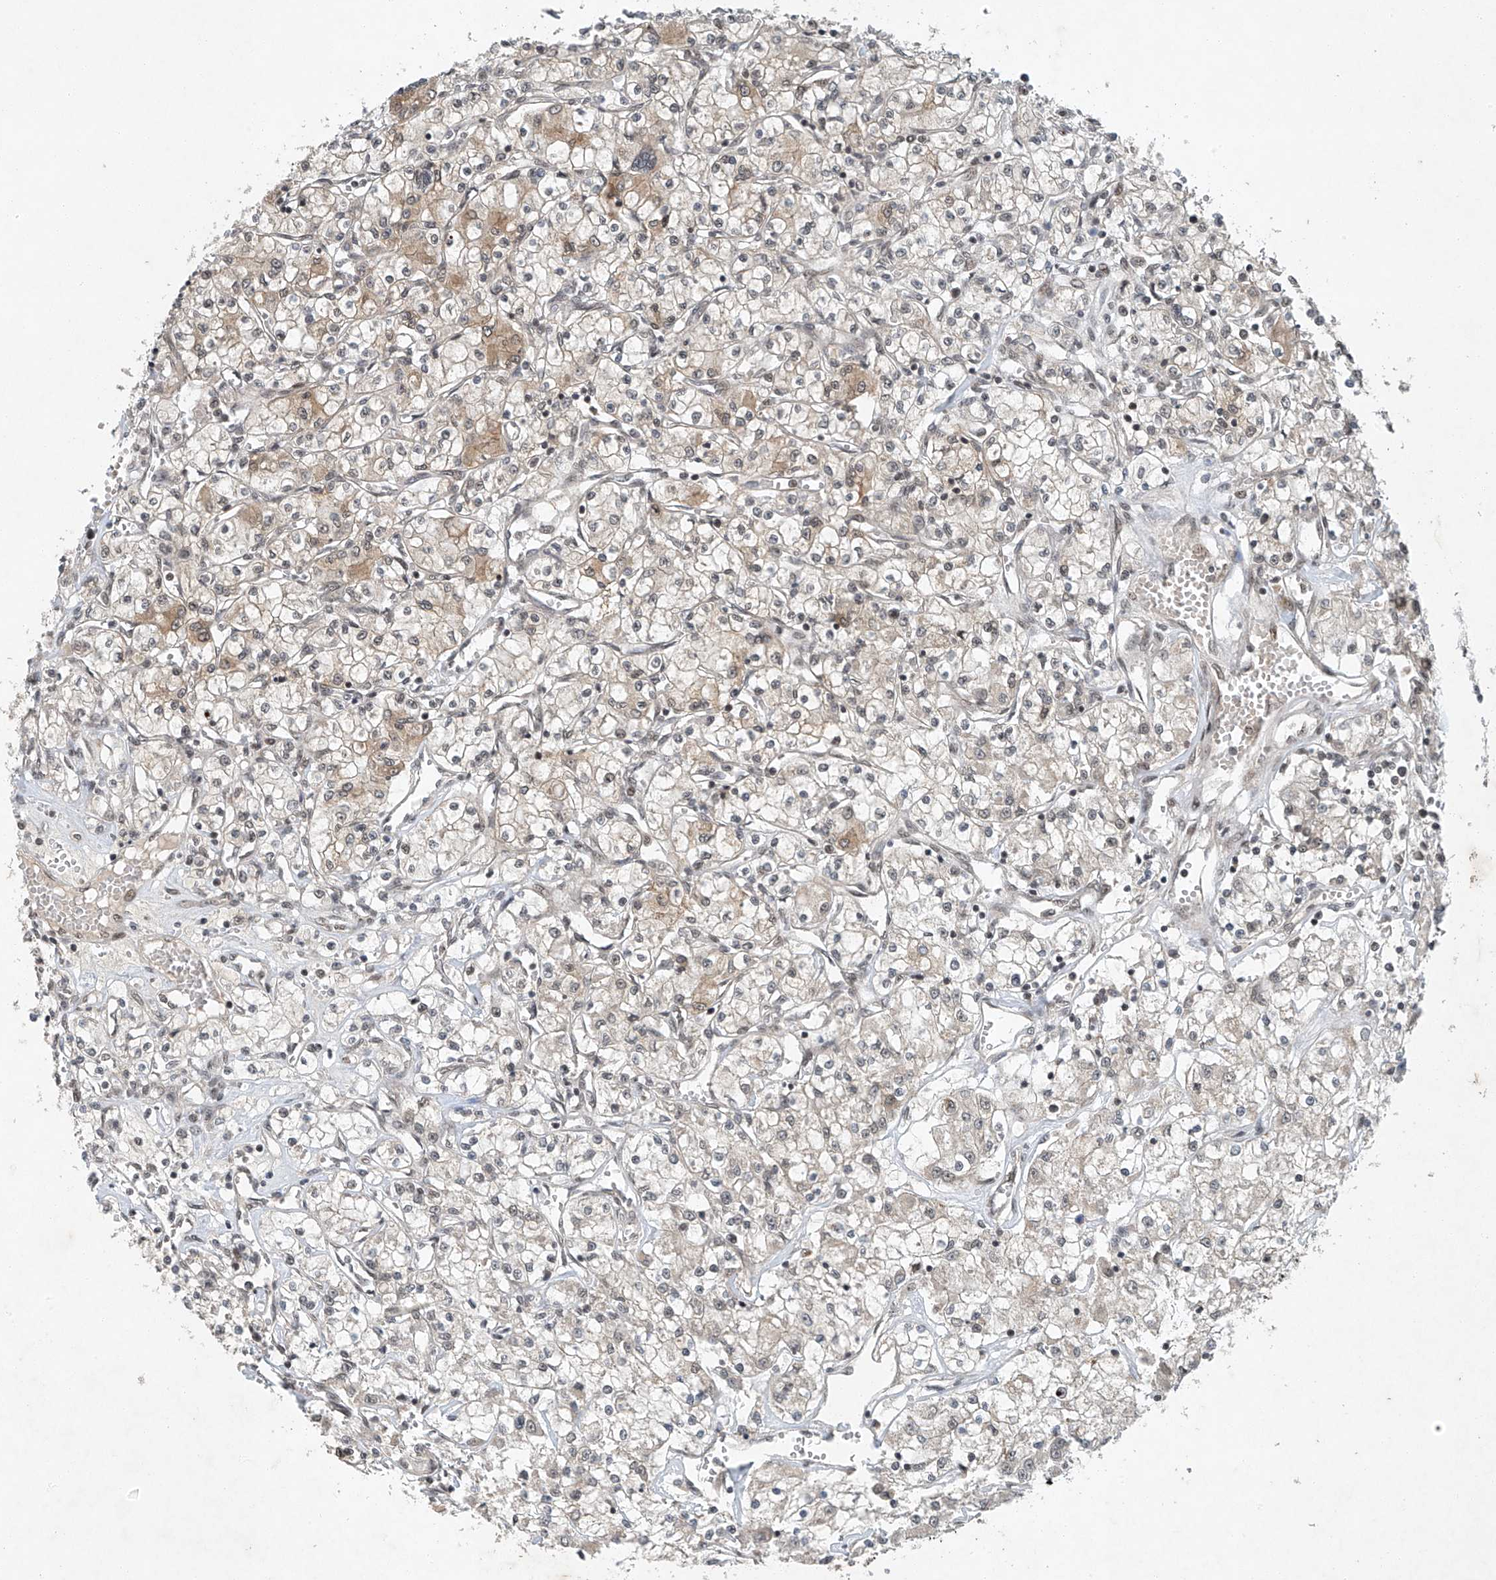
{"staining": {"intensity": "weak", "quantity": "25%-75%", "location": "cytoplasmic/membranous"}, "tissue": "renal cancer", "cell_type": "Tumor cells", "image_type": "cancer", "snomed": [{"axis": "morphology", "description": "Adenocarcinoma, NOS"}, {"axis": "topography", "description": "Kidney"}], "caption": "High-power microscopy captured an IHC micrograph of renal cancer (adenocarcinoma), revealing weak cytoplasmic/membranous staining in about 25%-75% of tumor cells. (DAB = brown stain, brightfield microscopy at high magnification).", "gene": "TAF8", "patient": {"sex": "female", "age": 59}}